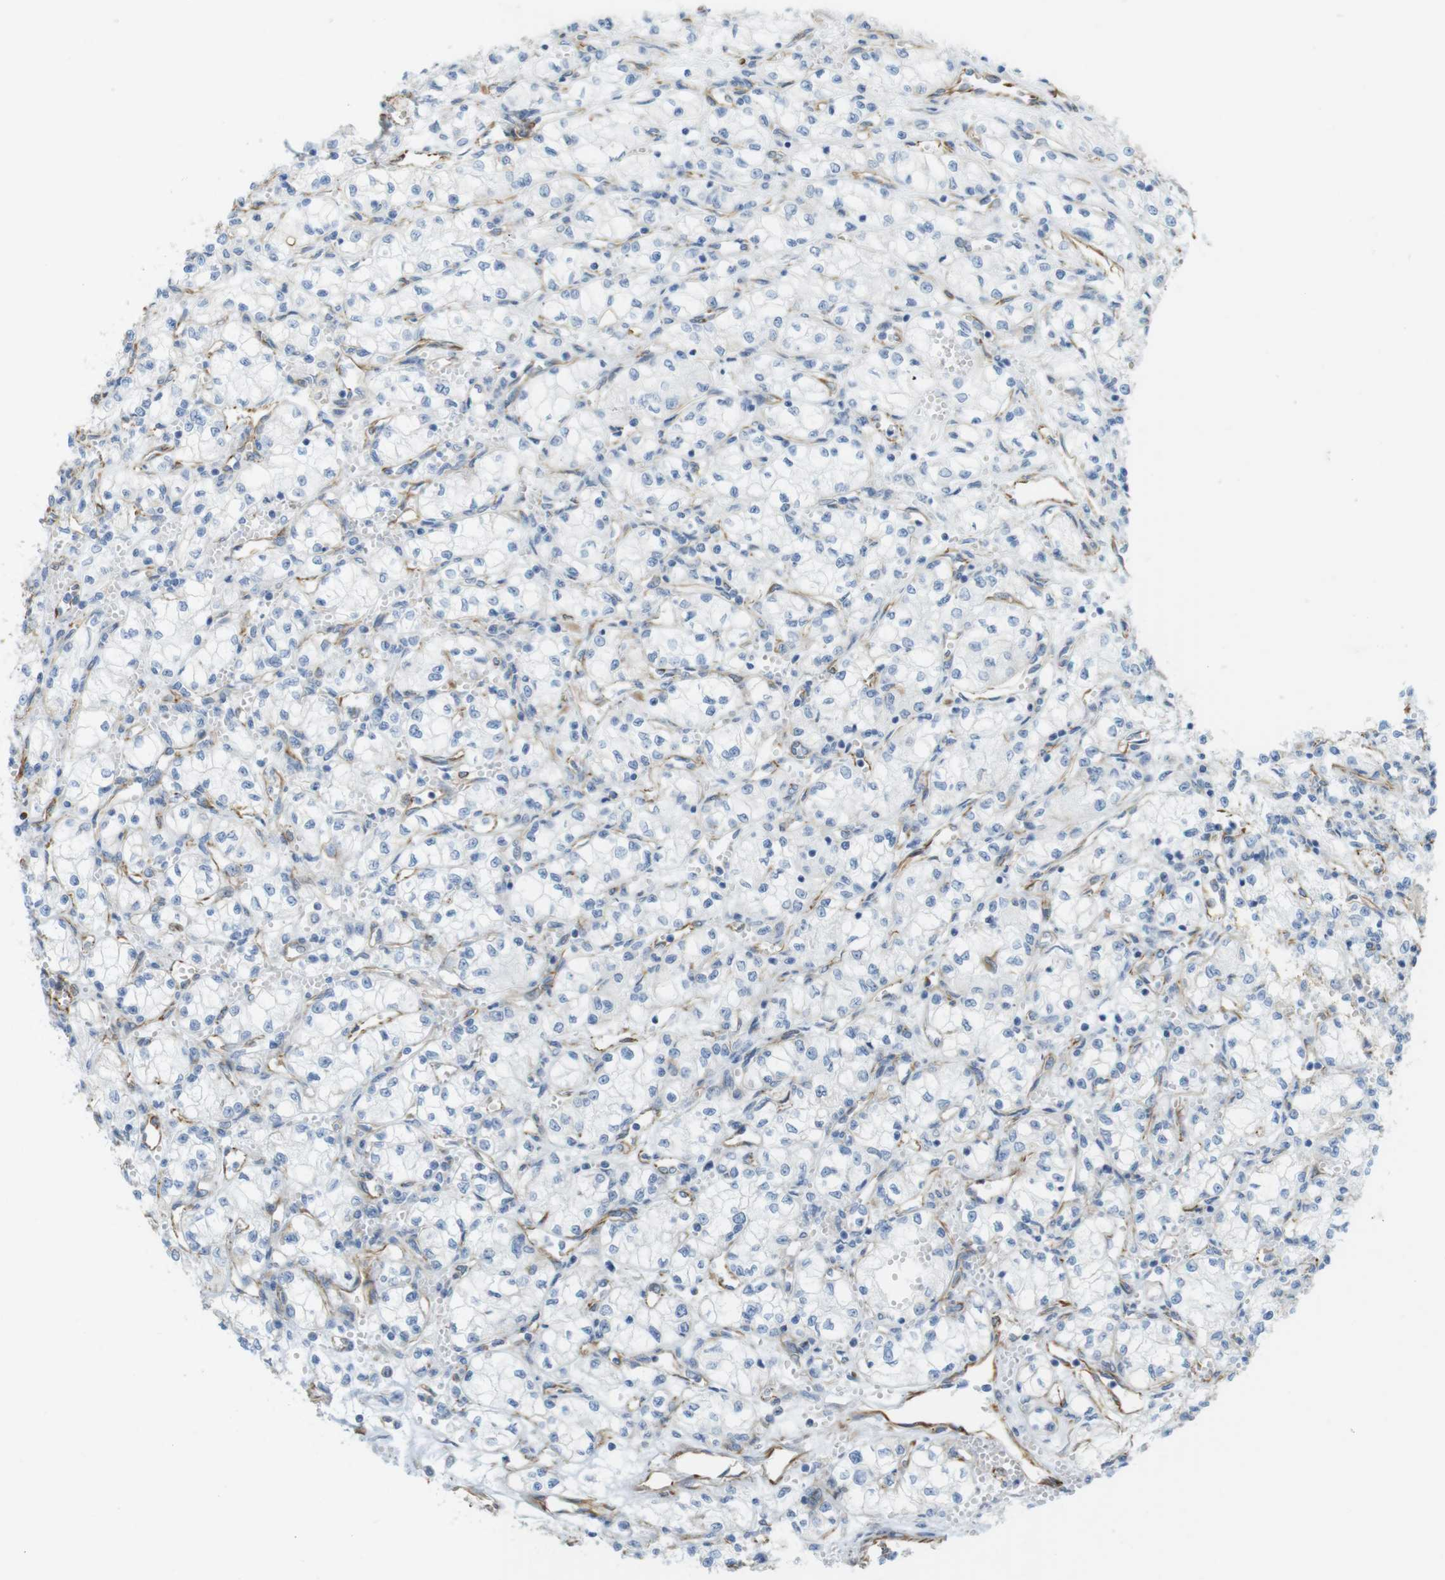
{"staining": {"intensity": "negative", "quantity": "none", "location": "none"}, "tissue": "renal cancer", "cell_type": "Tumor cells", "image_type": "cancer", "snomed": [{"axis": "morphology", "description": "Normal tissue, NOS"}, {"axis": "morphology", "description": "Adenocarcinoma, NOS"}, {"axis": "topography", "description": "Kidney"}], "caption": "The photomicrograph shows no staining of tumor cells in renal adenocarcinoma. (DAB immunohistochemistry (IHC) visualized using brightfield microscopy, high magnification).", "gene": "MS4A10", "patient": {"sex": "male", "age": 59}}